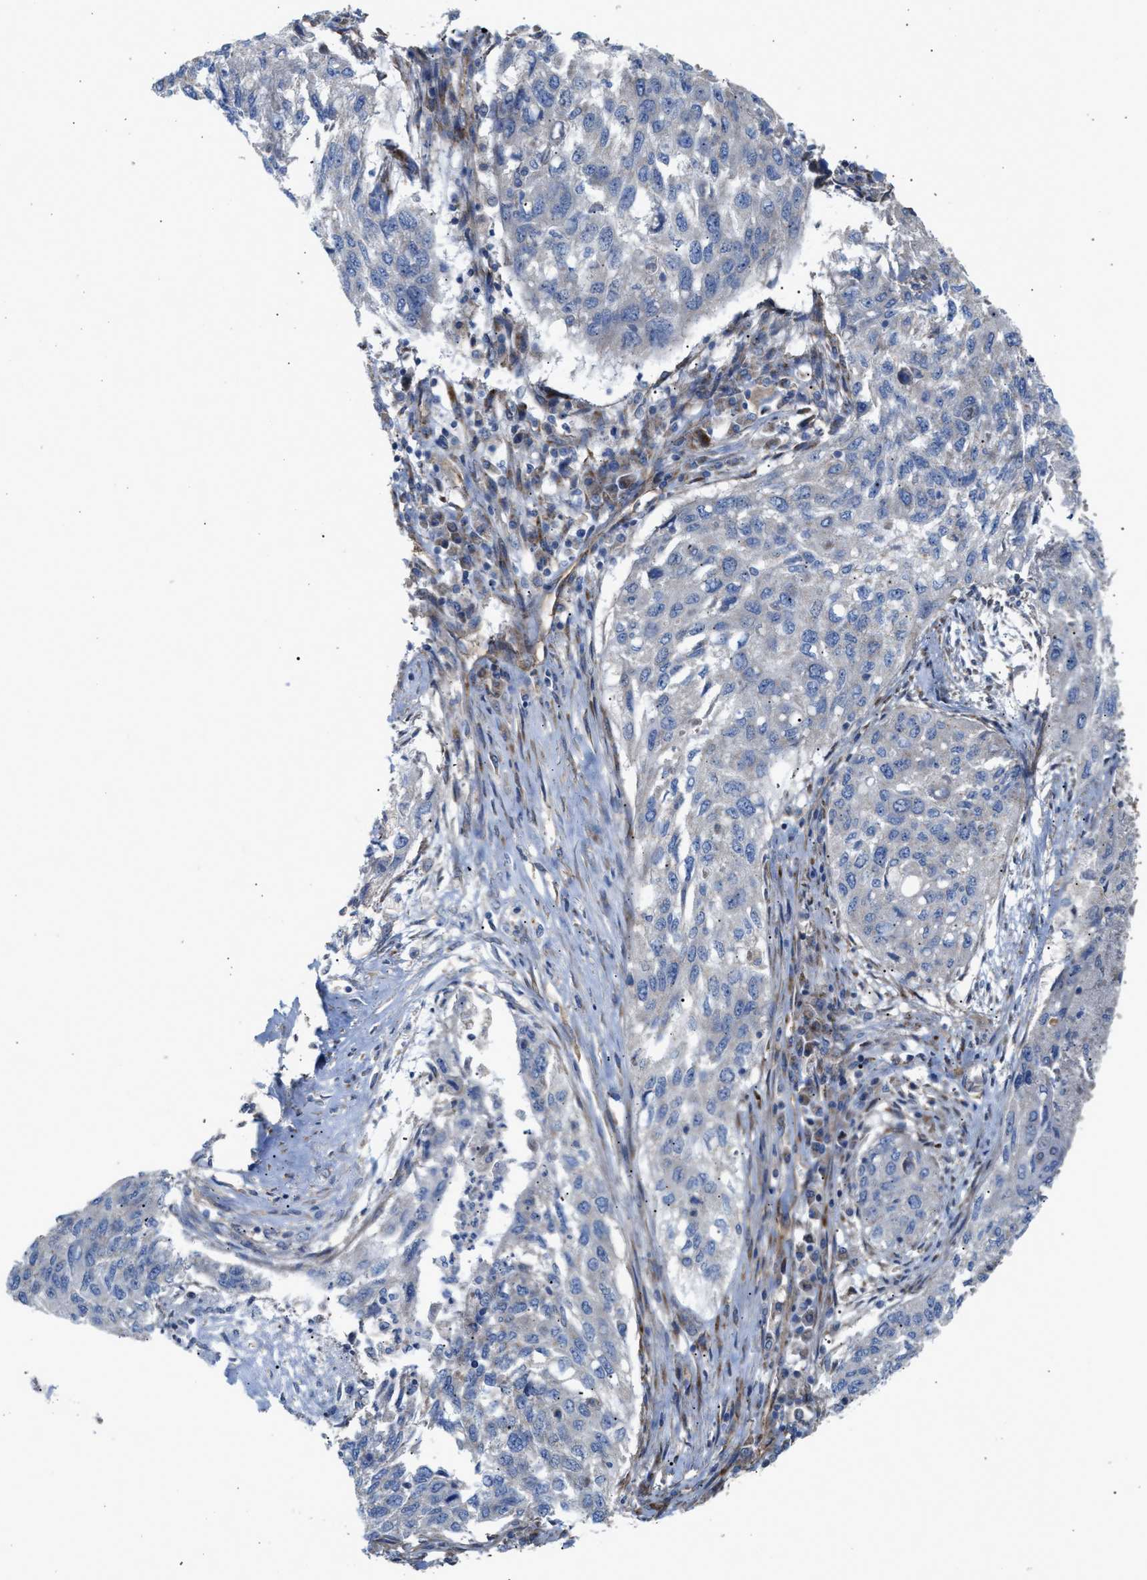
{"staining": {"intensity": "negative", "quantity": "none", "location": "none"}, "tissue": "lung cancer", "cell_type": "Tumor cells", "image_type": "cancer", "snomed": [{"axis": "morphology", "description": "Squamous cell carcinoma, NOS"}, {"axis": "topography", "description": "Lung"}], "caption": "Tumor cells are negative for protein expression in human lung squamous cell carcinoma.", "gene": "OXSM", "patient": {"sex": "female", "age": 63}}